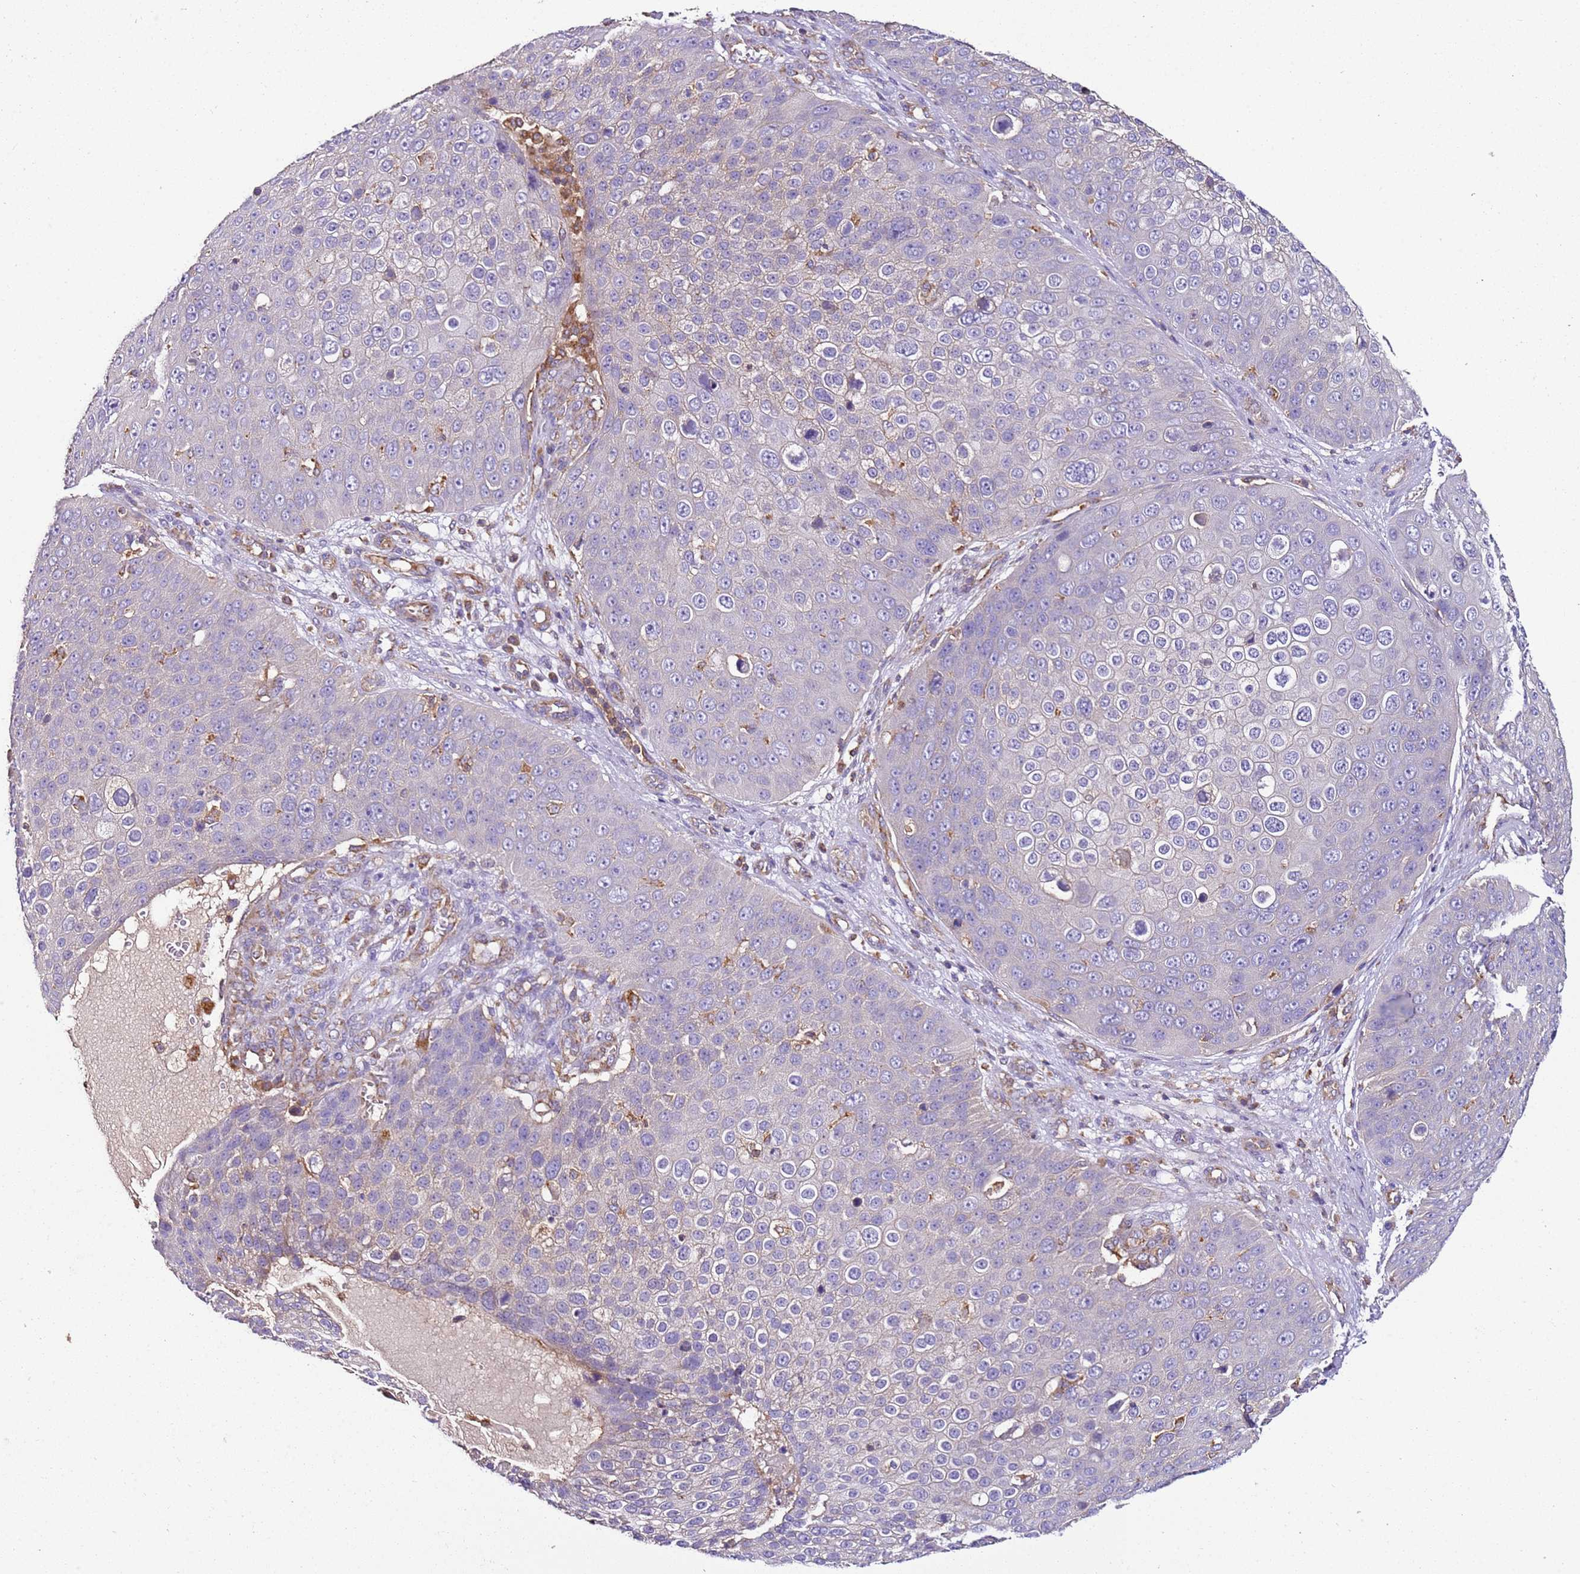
{"staining": {"intensity": "negative", "quantity": "none", "location": "none"}, "tissue": "skin cancer", "cell_type": "Tumor cells", "image_type": "cancer", "snomed": [{"axis": "morphology", "description": "Squamous cell carcinoma, NOS"}, {"axis": "topography", "description": "Skin"}], "caption": "Tumor cells show no significant protein staining in skin squamous cell carcinoma.", "gene": "RMND5A", "patient": {"sex": "male", "age": 71}}